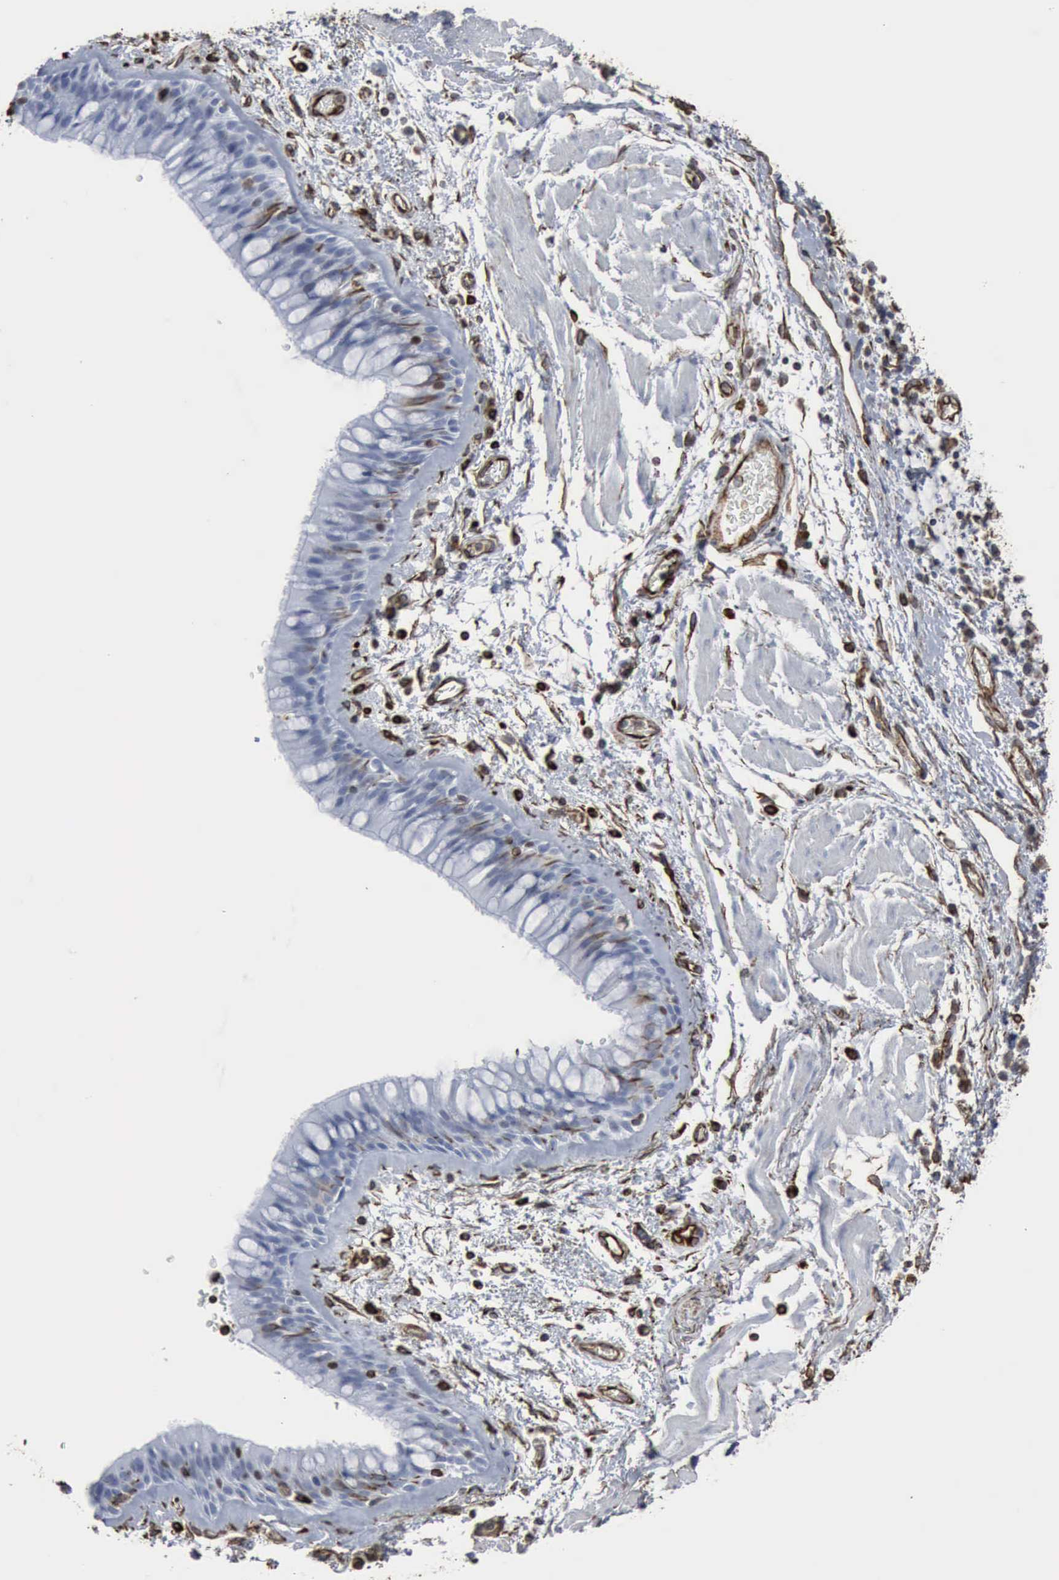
{"staining": {"intensity": "weak", "quantity": "<25%", "location": "nuclear"}, "tissue": "bronchus", "cell_type": "Respiratory epithelial cells", "image_type": "normal", "snomed": [{"axis": "morphology", "description": "Normal tissue, NOS"}, {"axis": "topography", "description": "Bronchus"}, {"axis": "topography", "description": "Lung"}], "caption": "Respiratory epithelial cells show no significant staining in normal bronchus. Brightfield microscopy of immunohistochemistry stained with DAB (3,3'-diaminobenzidine) (brown) and hematoxylin (blue), captured at high magnification.", "gene": "CCNE1", "patient": {"sex": "female", "age": 57}}